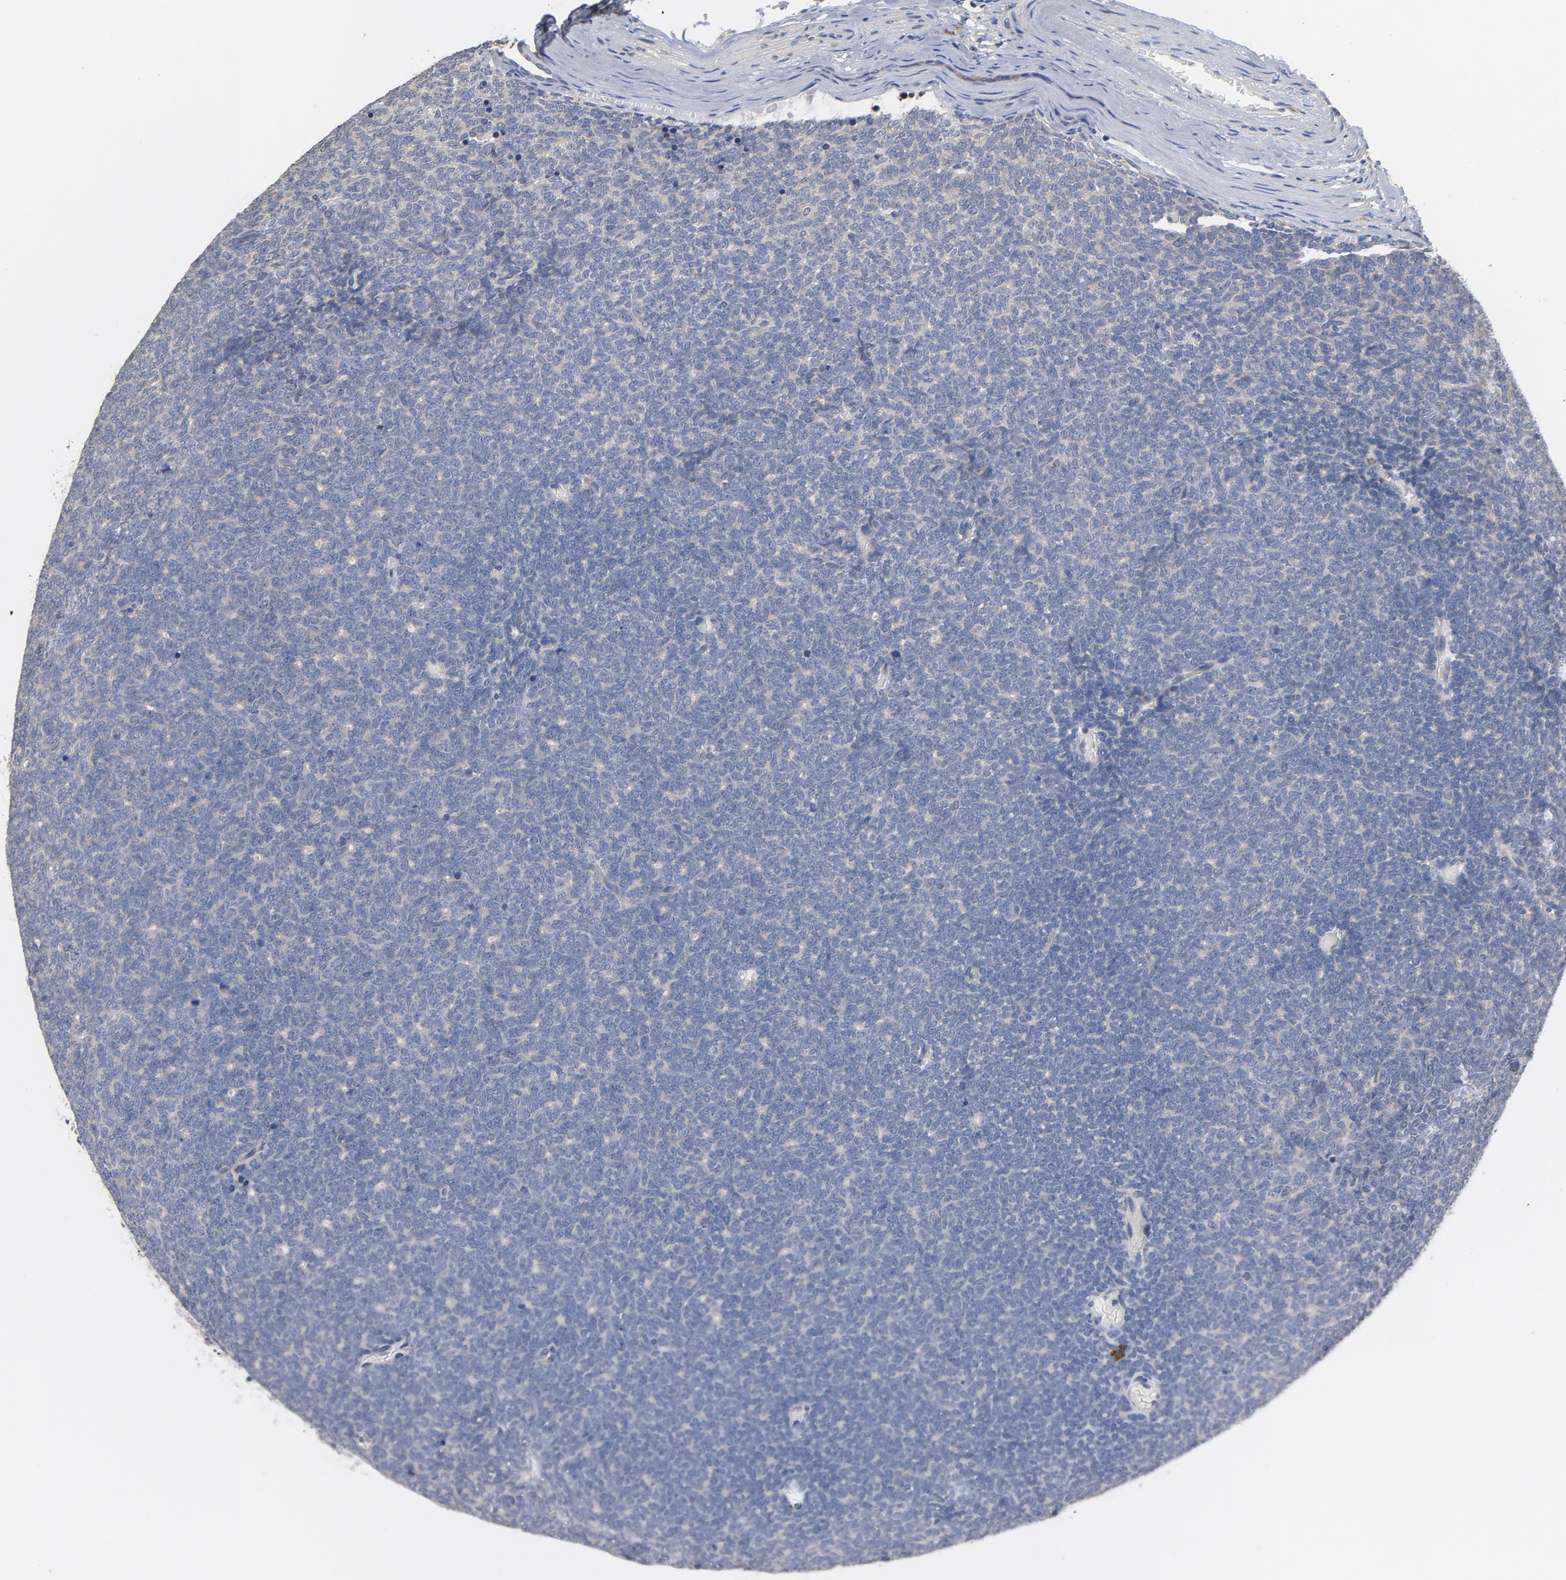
{"staining": {"intensity": "negative", "quantity": "none", "location": "none"}, "tissue": "renal cancer", "cell_type": "Tumor cells", "image_type": "cancer", "snomed": [{"axis": "morphology", "description": "Neoplasm, malignant, NOS"}, {"axis": "topography", "description": "Kidney"}], "caption": "A high-resolution histopathology image shows immunohistochemistry staining of renal cancer, which exhibits no significant positivity in tumor cells. (DAB immunohistochemistry (IHC), high magnification).", "gene": "TLR4", "patient": {"sex": "male", "age": 28}}